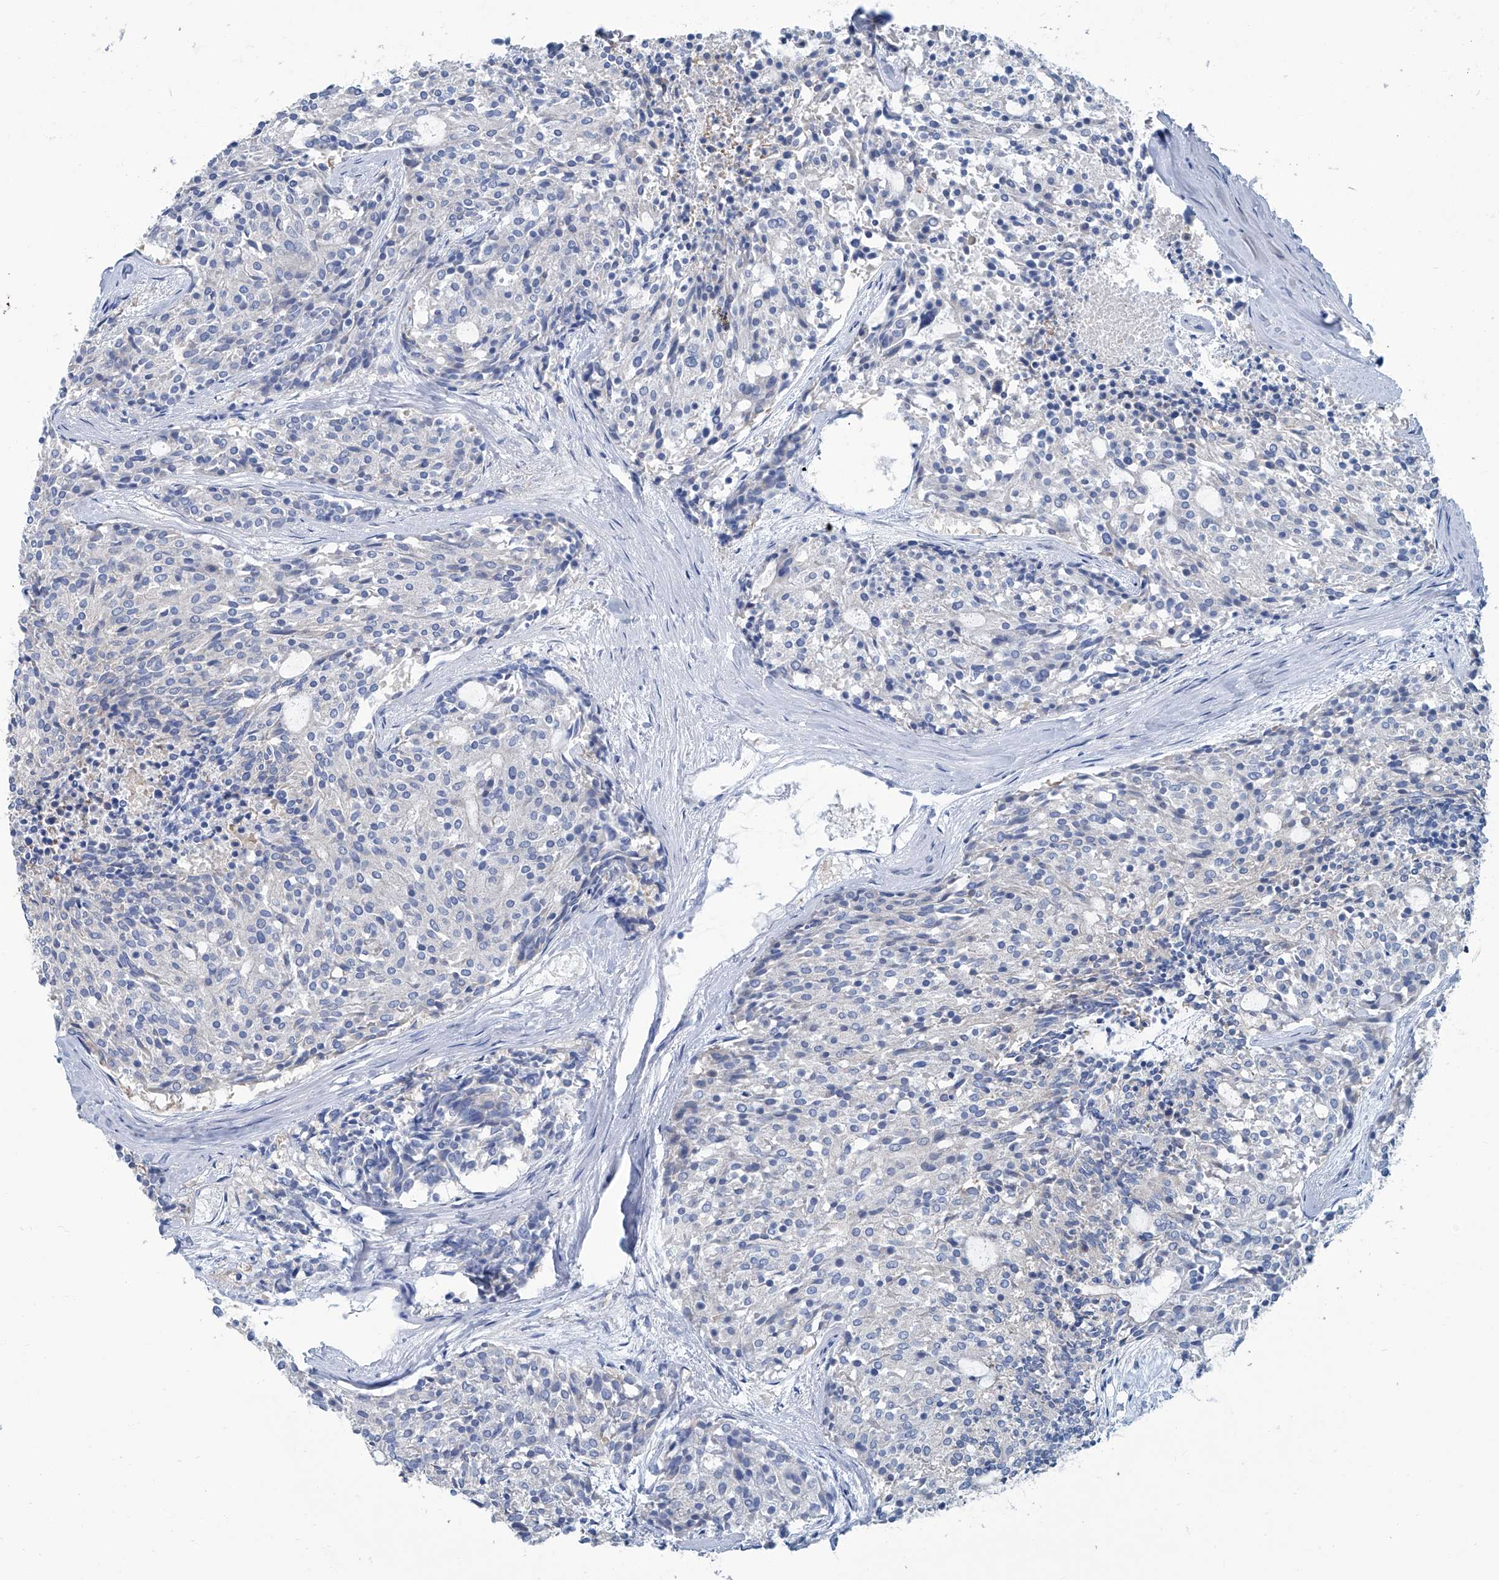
{"staining": {"intensity": "negative", "quantity": "none", "location": "none"}, "tissue": "carcinoid", "cell_type": "Tumor cells", "image_type": "cancer", "snomed": [{"axis": "morphology", "description": "Carcinoid, malignant, NOS"}, {"axis": "topography", "description": "Pancreas"}], "caption": "Image shows no protein staining in tumor cells of carcinoid (malignant) tissue.", "gene": "PFKL", "patient": {"sex": "female", "age": 54}}